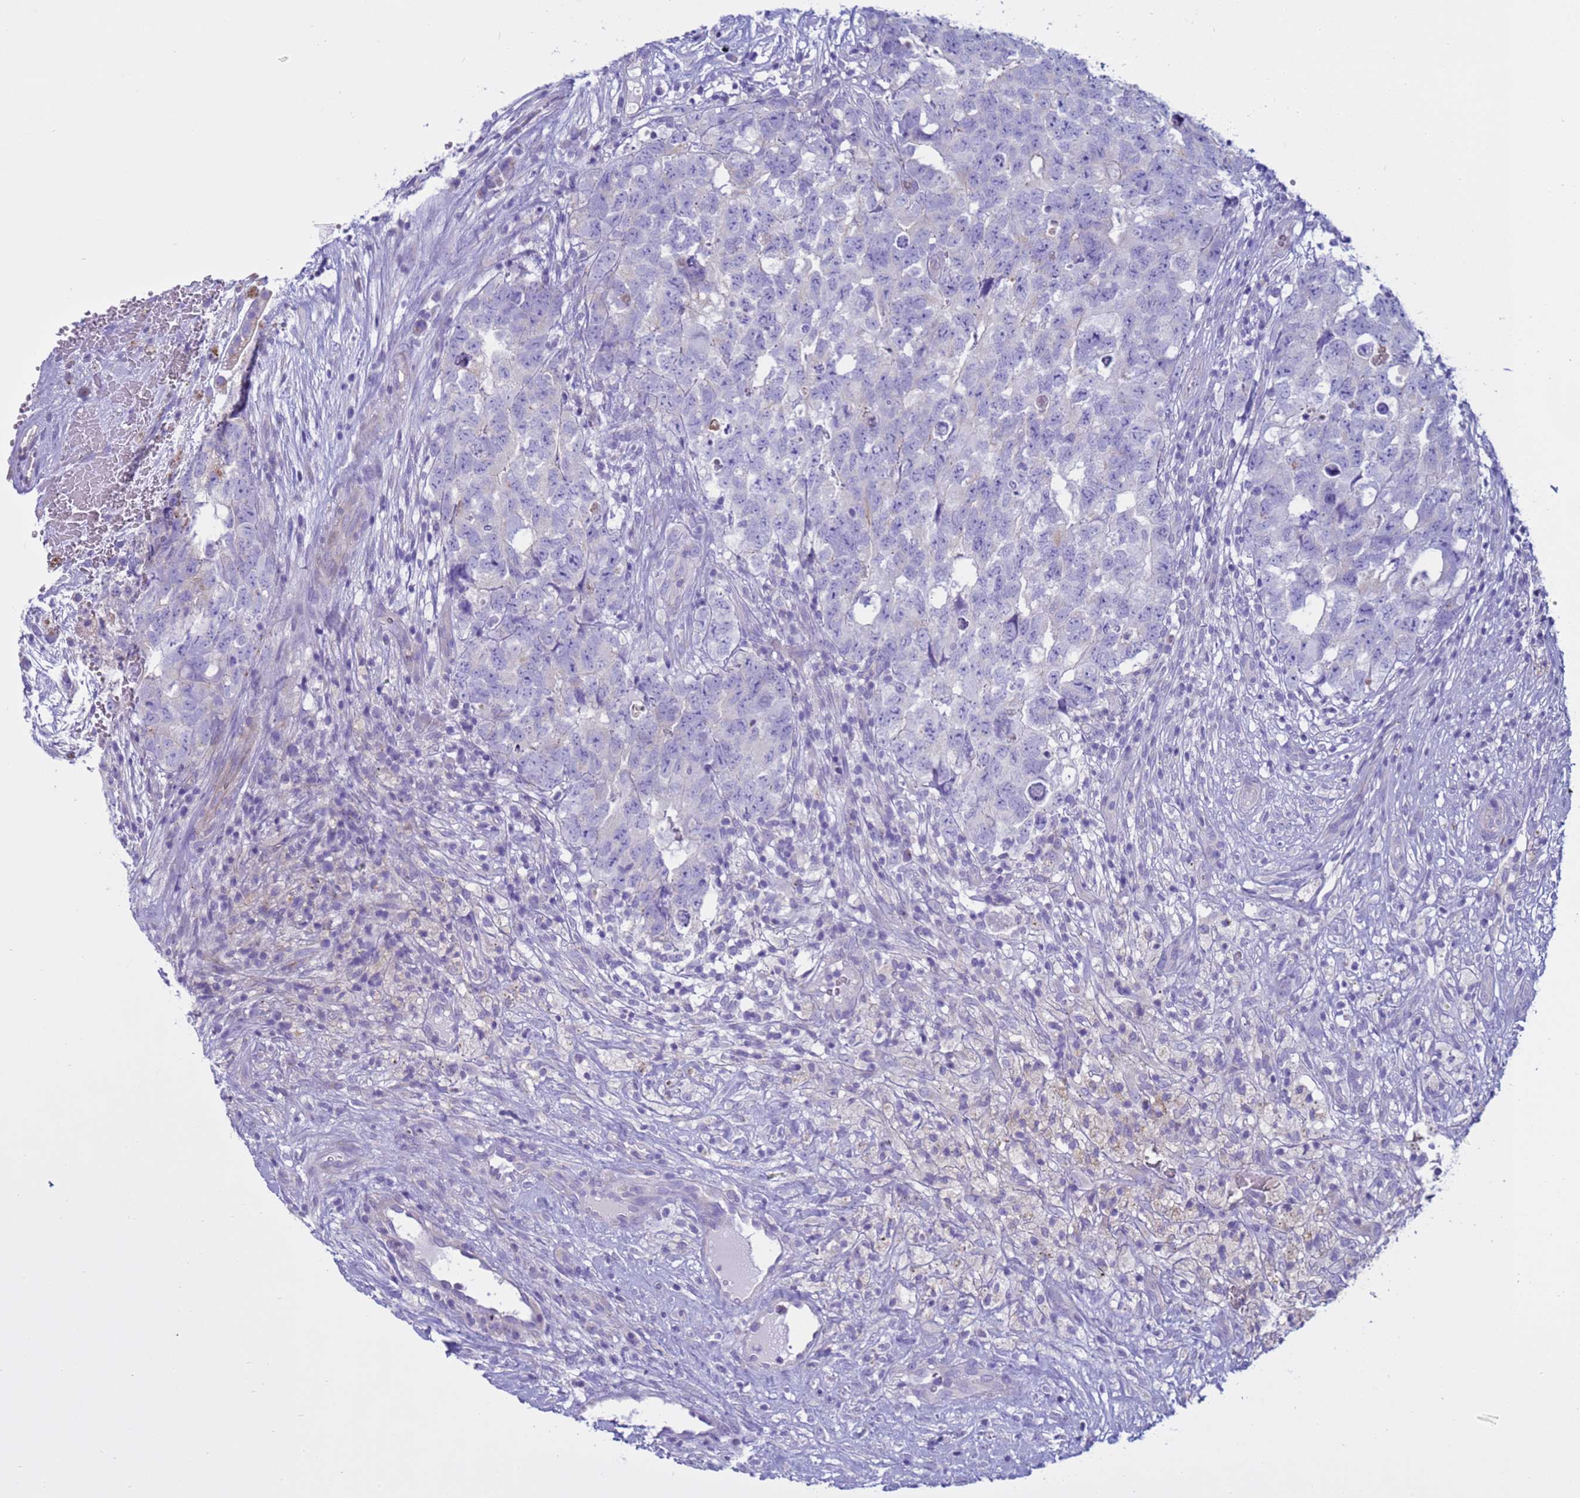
{"staining": {"intensity": "negative", "quantity": "none", "location": "none"}, "tissue": "testis cancer", "cell_type": "Tumor cells", "image_type": "cancer", "snomed": [{"axis": "morphology", "description": "Seminoma, NOS"}, {"axis": "morphology", "description": "Carcinoma, Embryonal, NOS"}, {"axis": "topography", "description": "Testis"}], "caption": "This is an immunohistochemistry (IHC) image of testis cancer (seminoma). There is no staining in tumor cells.", "gene": "CST4", "patient": {"sex": "male", "age": 29}}